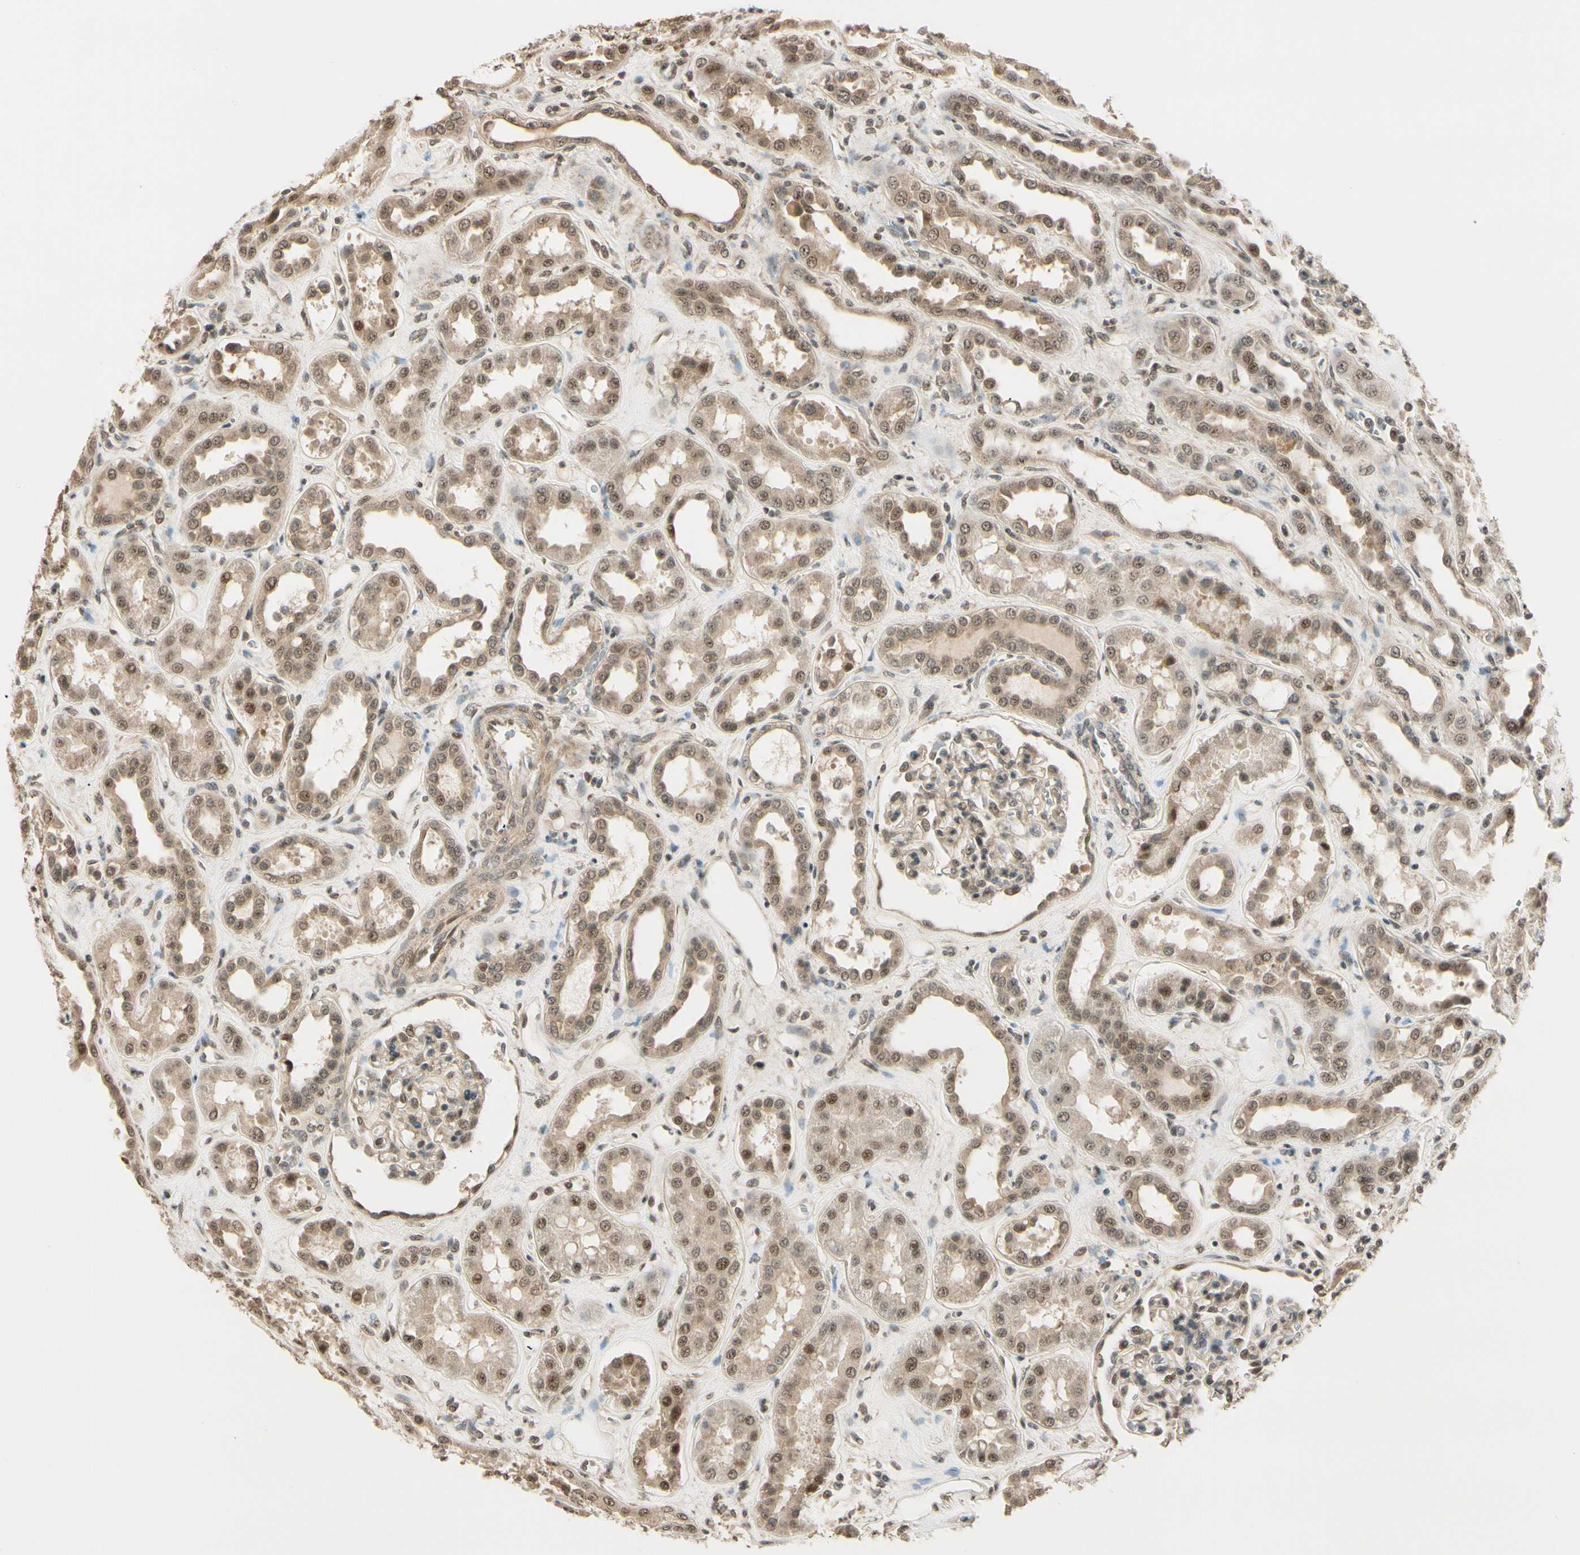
{"staining": {"intensity": "weak", "quantity": "25%-75%", "location": "cytoplasmic/membranous,nuclear"}, "tissue": "kidney", "cell_type": "Cells in glomeruli", "image_type": "normal", "snomed": [{"axis": "morphology", "description": "Normal tissue, NOS"}, {"axis": "topography", "description": "Kidney"}], "caption": "Immunohistochemistry (IHC) micrograph of benign kidney: kidney stained using immunohistochemistry (IHC) displays low levels of weak protein expression localized specifically in the cytoplasmic/membranous,nuclear of cells in glomeruli, appearing as a cytoplasmic/membranous,nuclear brown color.", "gene": "MCPH1", "patient": {"sex": "male", "age": 59}}